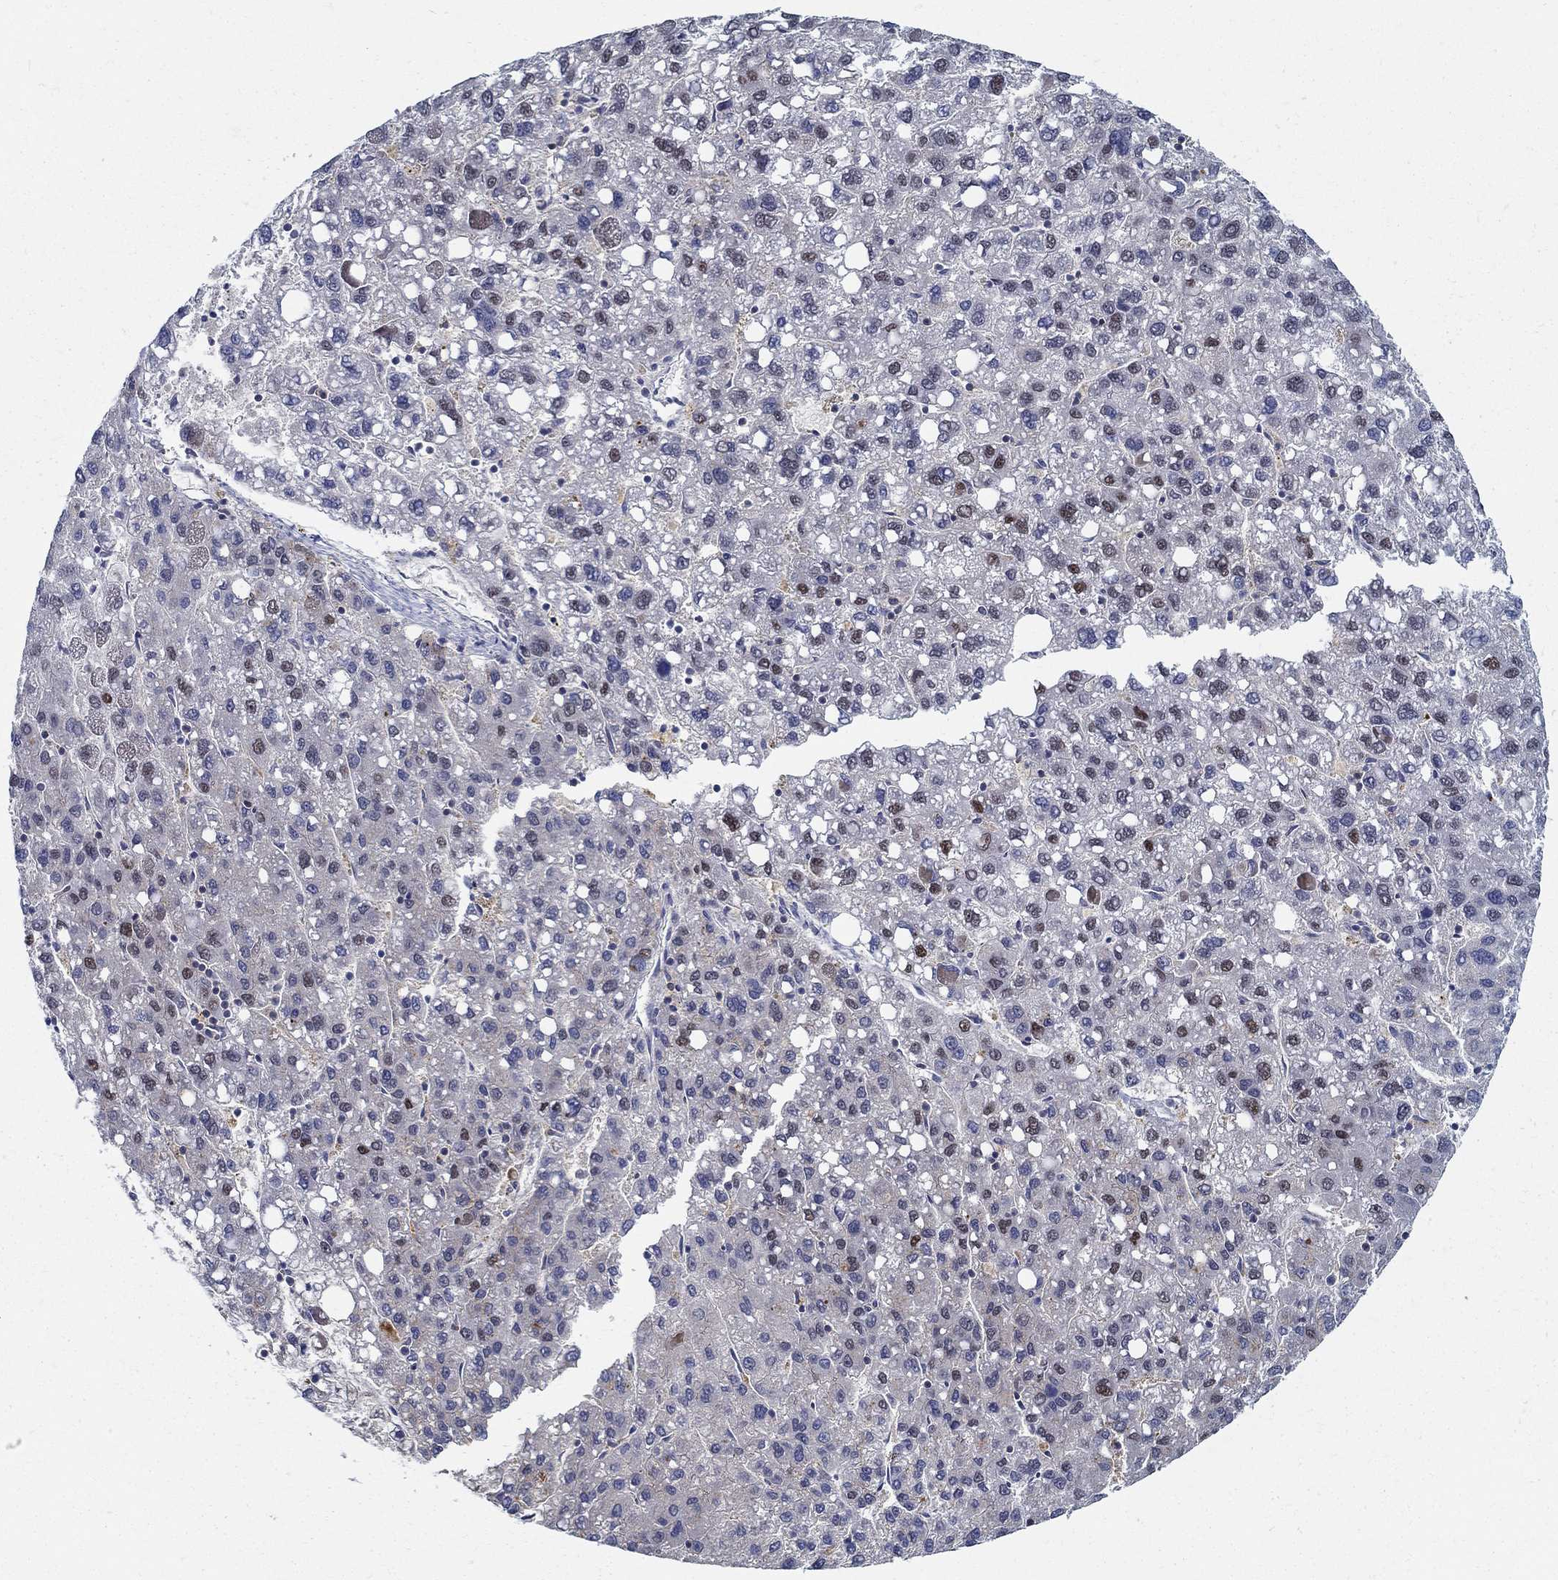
{"staining": {"intensity": "negative", "quantity": "none", "location": "none"}, "tissue": "liver cancer", "cell_type": "Tumor cells", "image_type": "cancer", "snomed": [{"axis": "morphology", "description": "Carcinoma, Hepatocellular, NOS"}, {"axis": "topography", "description": "Liver"}], "caption": "Immunohistochemistry of human hepatocellular carcinoma (liver) reveals no positivity in tumor cells.", "gene": "ZNF594", "patient": {"sex": "female", "age": 82}}